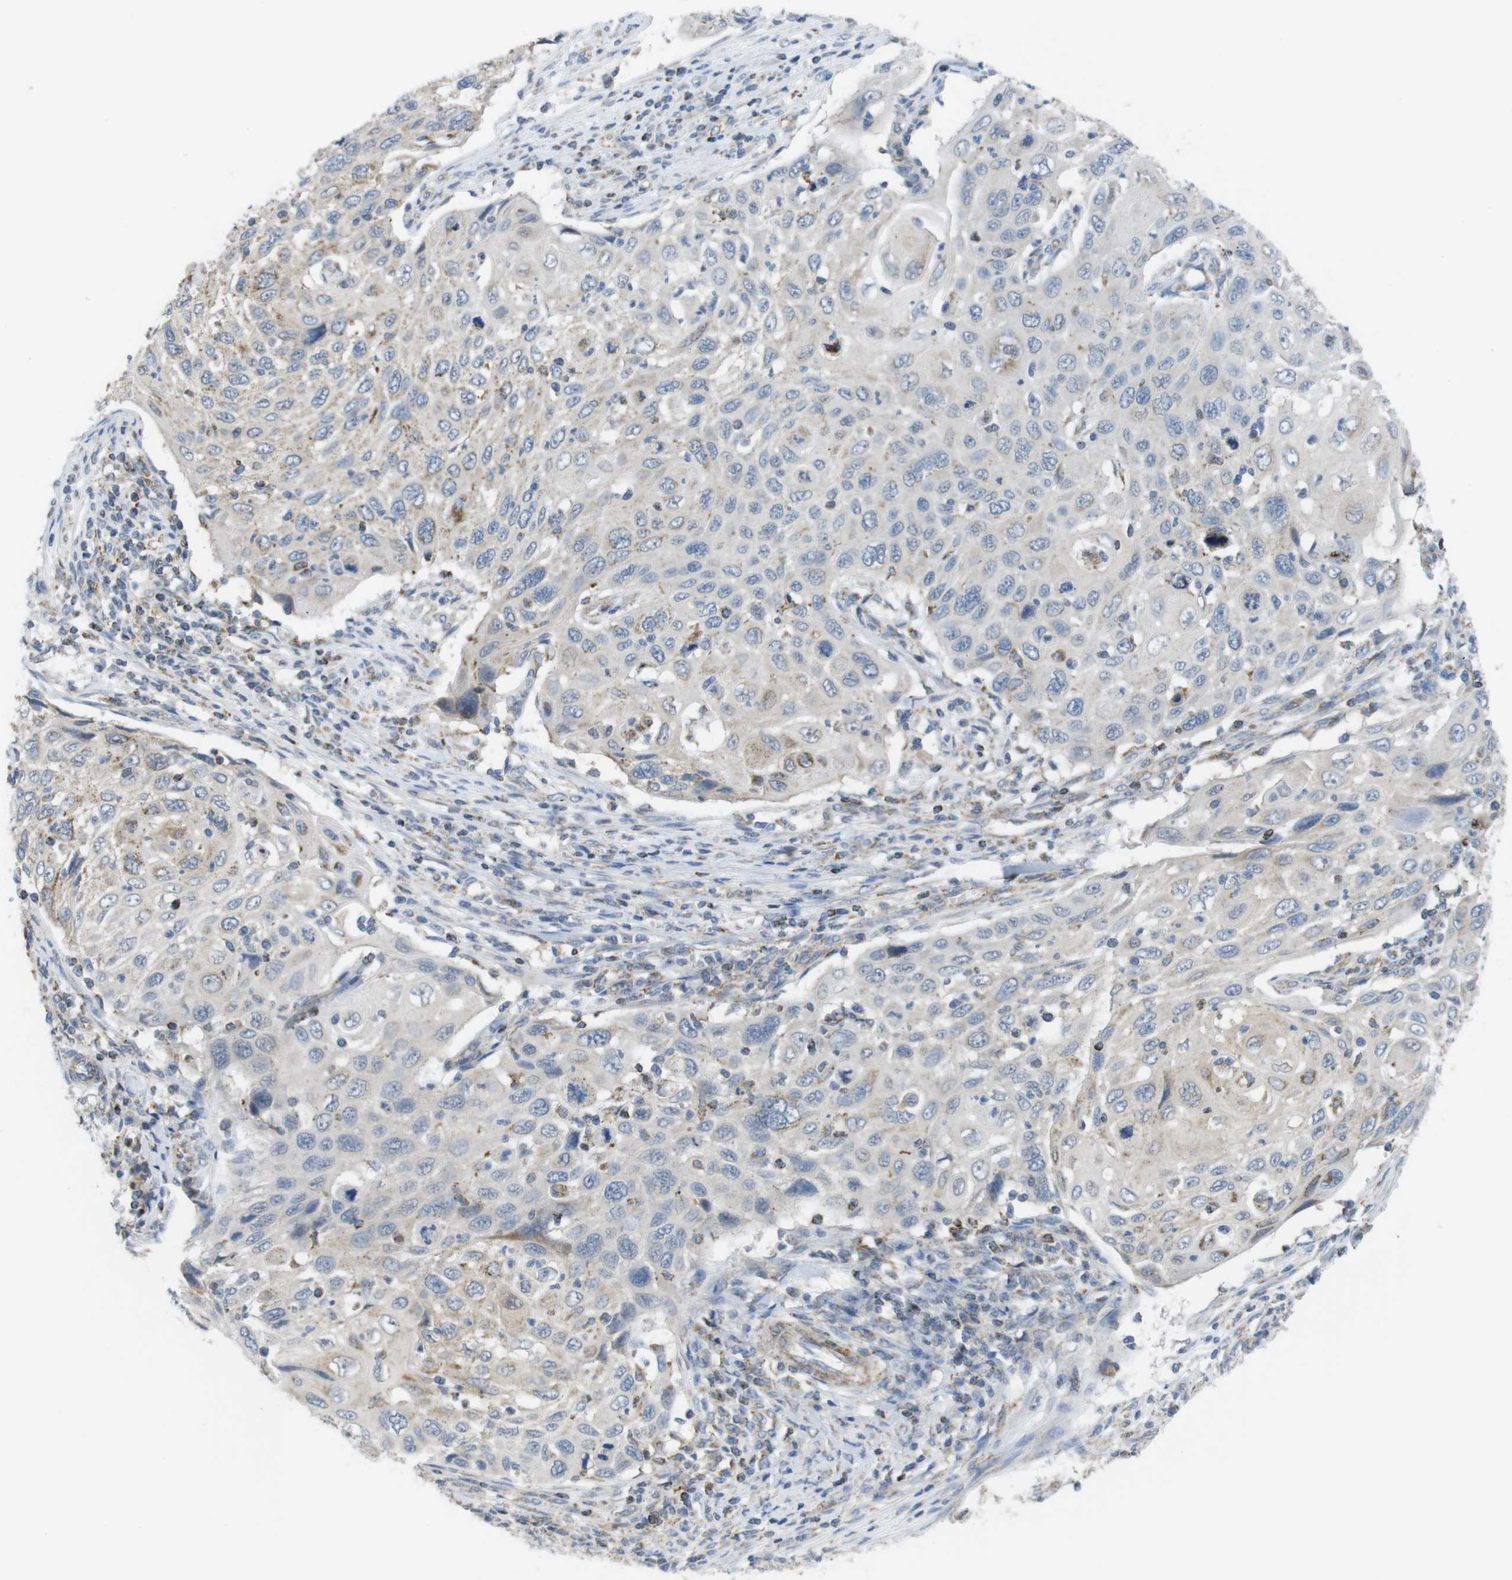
{"staining": {"intensity": "weak", "quantity": "25%-75%", "location": "cytoplasmic/membranous"}, "tissue": "cervical cancer", "cell_type": "Tumor cells", "image_type": "cancer", "snomed": [{"axis": "morphology", "description": "Squamous cell carcinoma, NOS"}, {"axis": "topography", "description": "Cervix"}], "caption": "Cervical cancer (squamous cell carcinoma) stained for a protein demonstrates weak cytoplasmic/membranous positivity in tumor cells. Nuclei are stained in blue.", "gene": "GRIK2", "patient": {"sex": "female", "age": 70}}